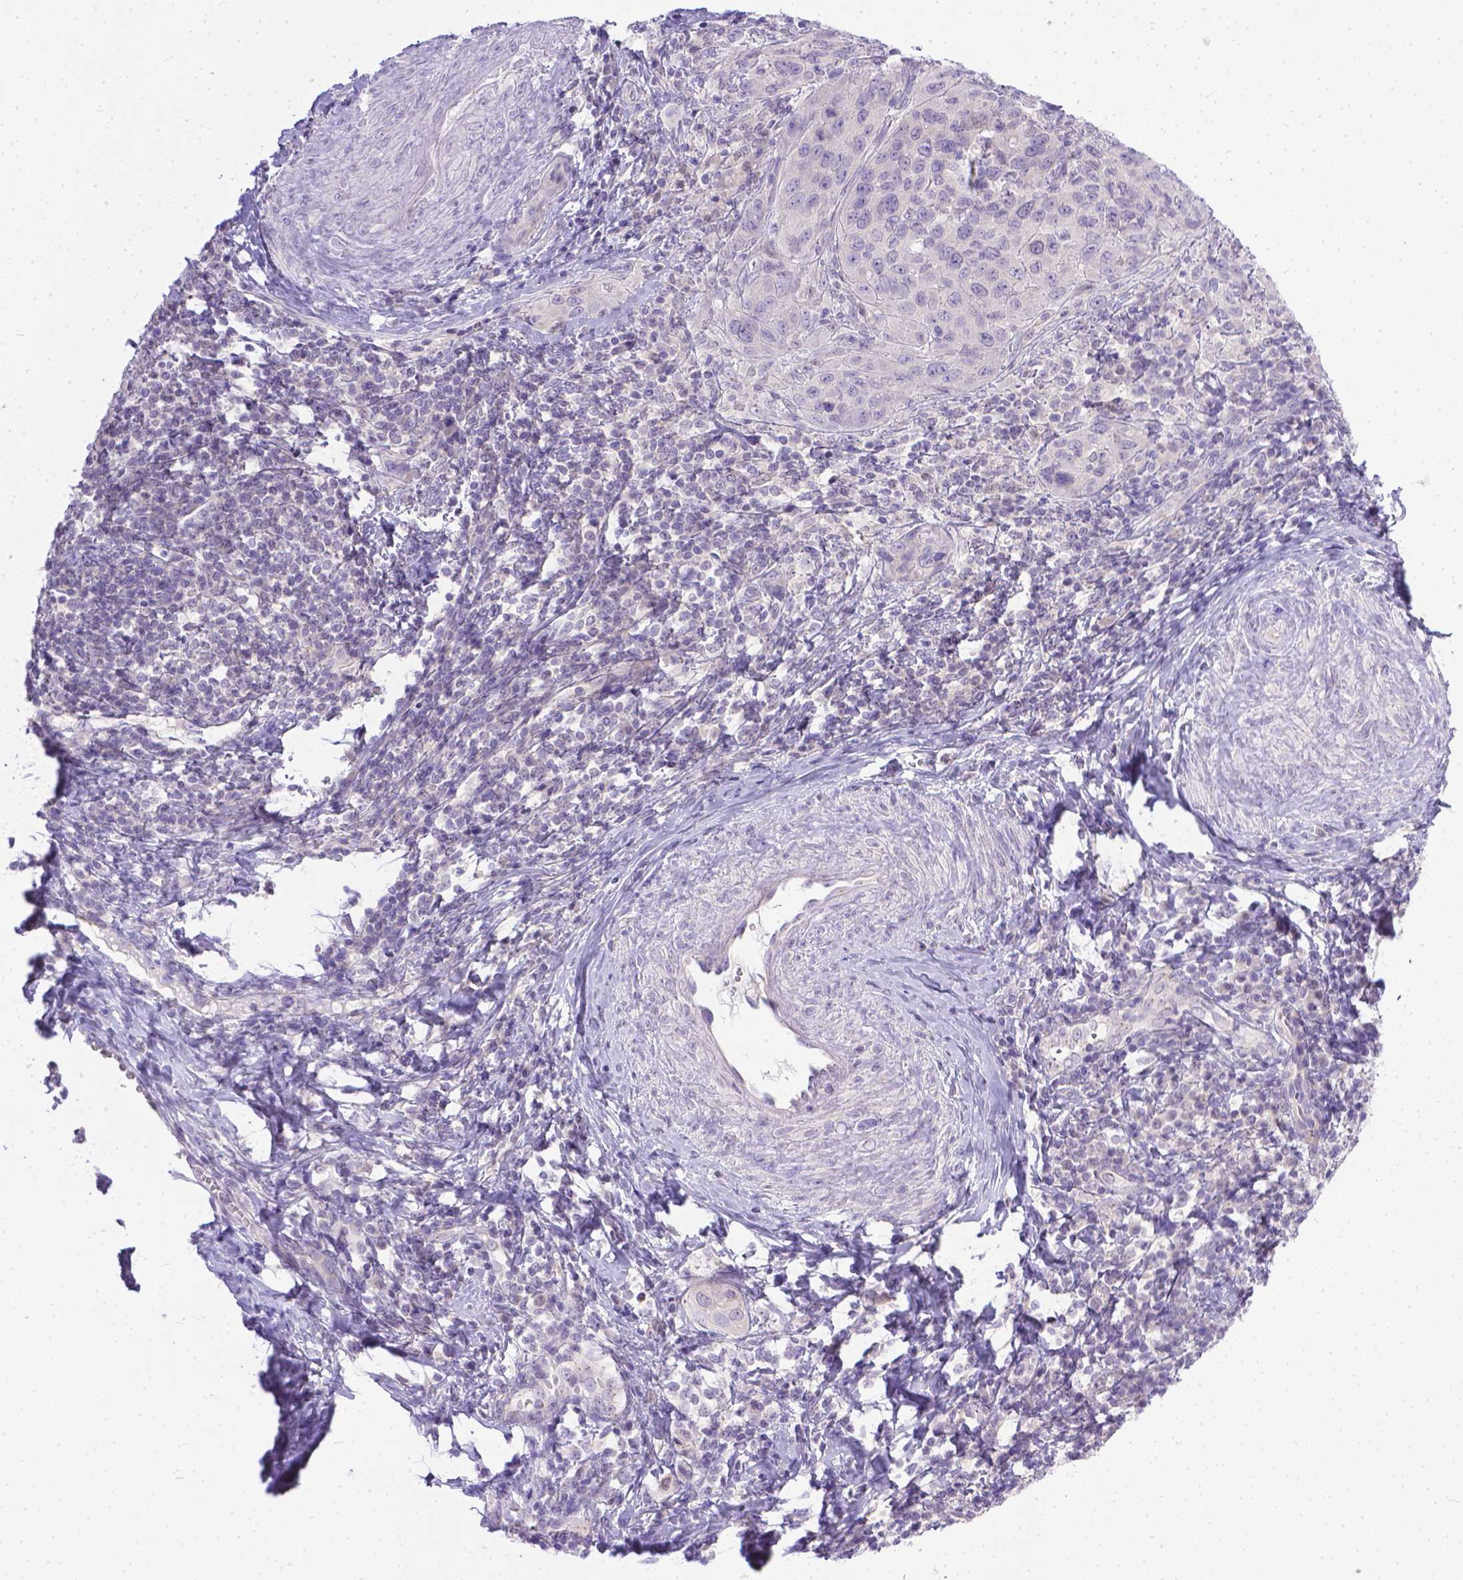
{"staining": {"intensity": "negative", "quantity": "none", "location": "none"}, "tissue": "cervical cancer", "cell_type": "Tumor cells", "image_type": "cancer", "snomed": [{"axis": "morphology", "description": "Normal tissue, NOS"}, {"axis": "morphology", "description": "Squamous cell carcinoma, NOS"}, {"axis": "topography", "description": "Cervix"}], "caption": "Cervical squamous cell carcinoma stained for a protein using IHC exhibits no expression tumor cells.", "gene": "TTLL6", "patient": {"sex": "female", "age": 51}}